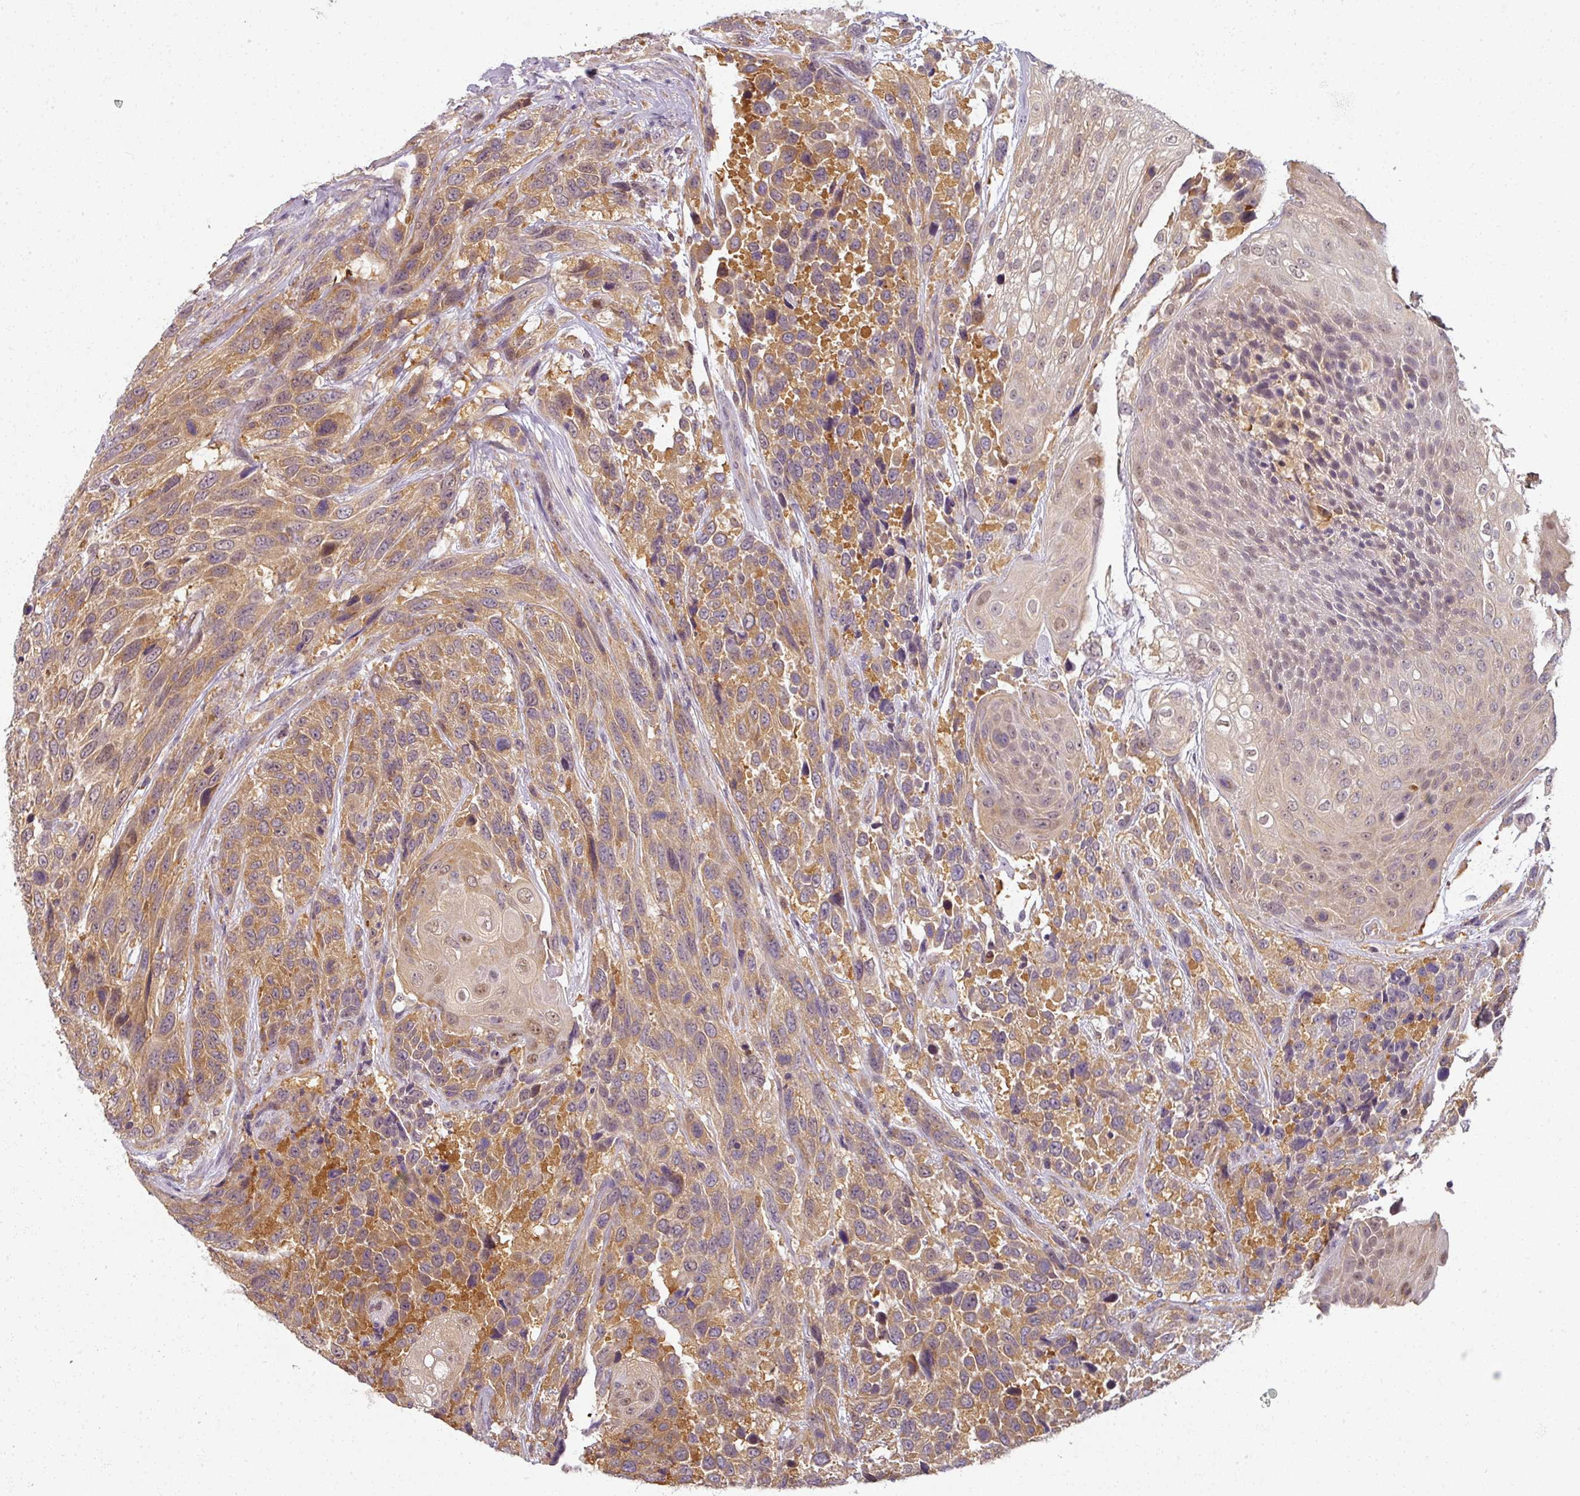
{"staining": {"intensity": "moderate", "quantity": ">75%", "location": "cytoplasmic/membranous"}, "tissue": "urothelial cancer", "cell_type": "Tumor cells", "image_type": "cancer", "snomed": [{"axis": "morphology", "description": "Urothelial carcinoma, High grade"}, {"axis": "topography", "description": "Urinary bladder"}], "caption": "Protein staining demonstrates moderate cytoplasmic/membranous expression in about >75% of tumor cells in urothelial carcinoma (high-grade).", "gene": "AGPAT4", "patient": {"sex": "female", "age": 70}}